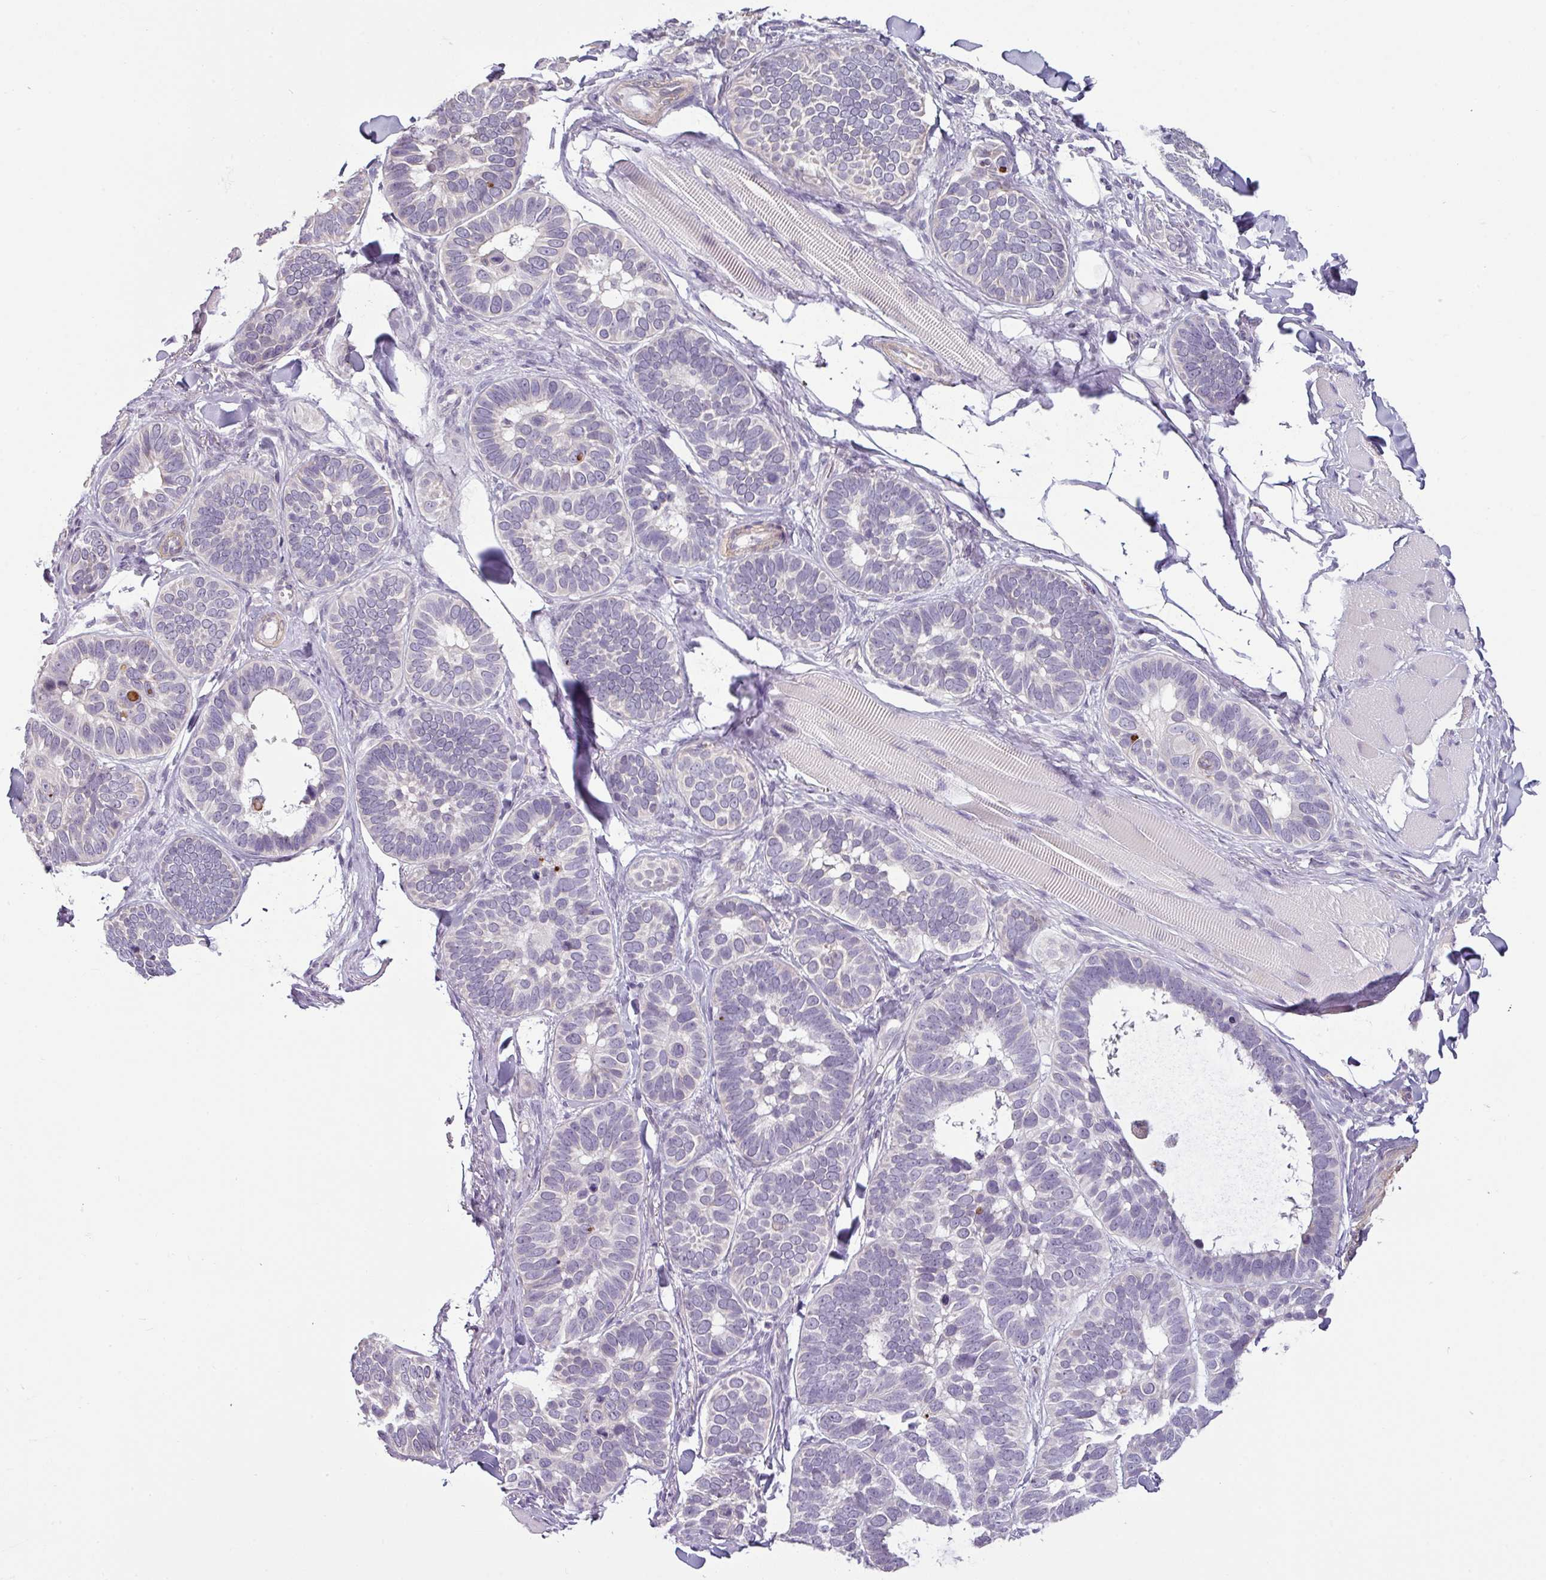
{"staining": {"intensity": "negative", "quantity": "none", "location": "none"}, "tissue": "skin cancer", "cell_type": "Tumor cells", "image_type": "cancer", "snomed": [{"axis": "morphology", "description": "Basal cell carcinoma"}, {"axis": "topography", "description": "Skin"}], "caption": "High power microscopy histopathology image of an immunohistochemistry photomicrograph of basal cell carcinoma (skin), revealing no significant positivity in tumor cells.", "gene": "OR52D1", "patient": {"sex": "male", "age": 62}}